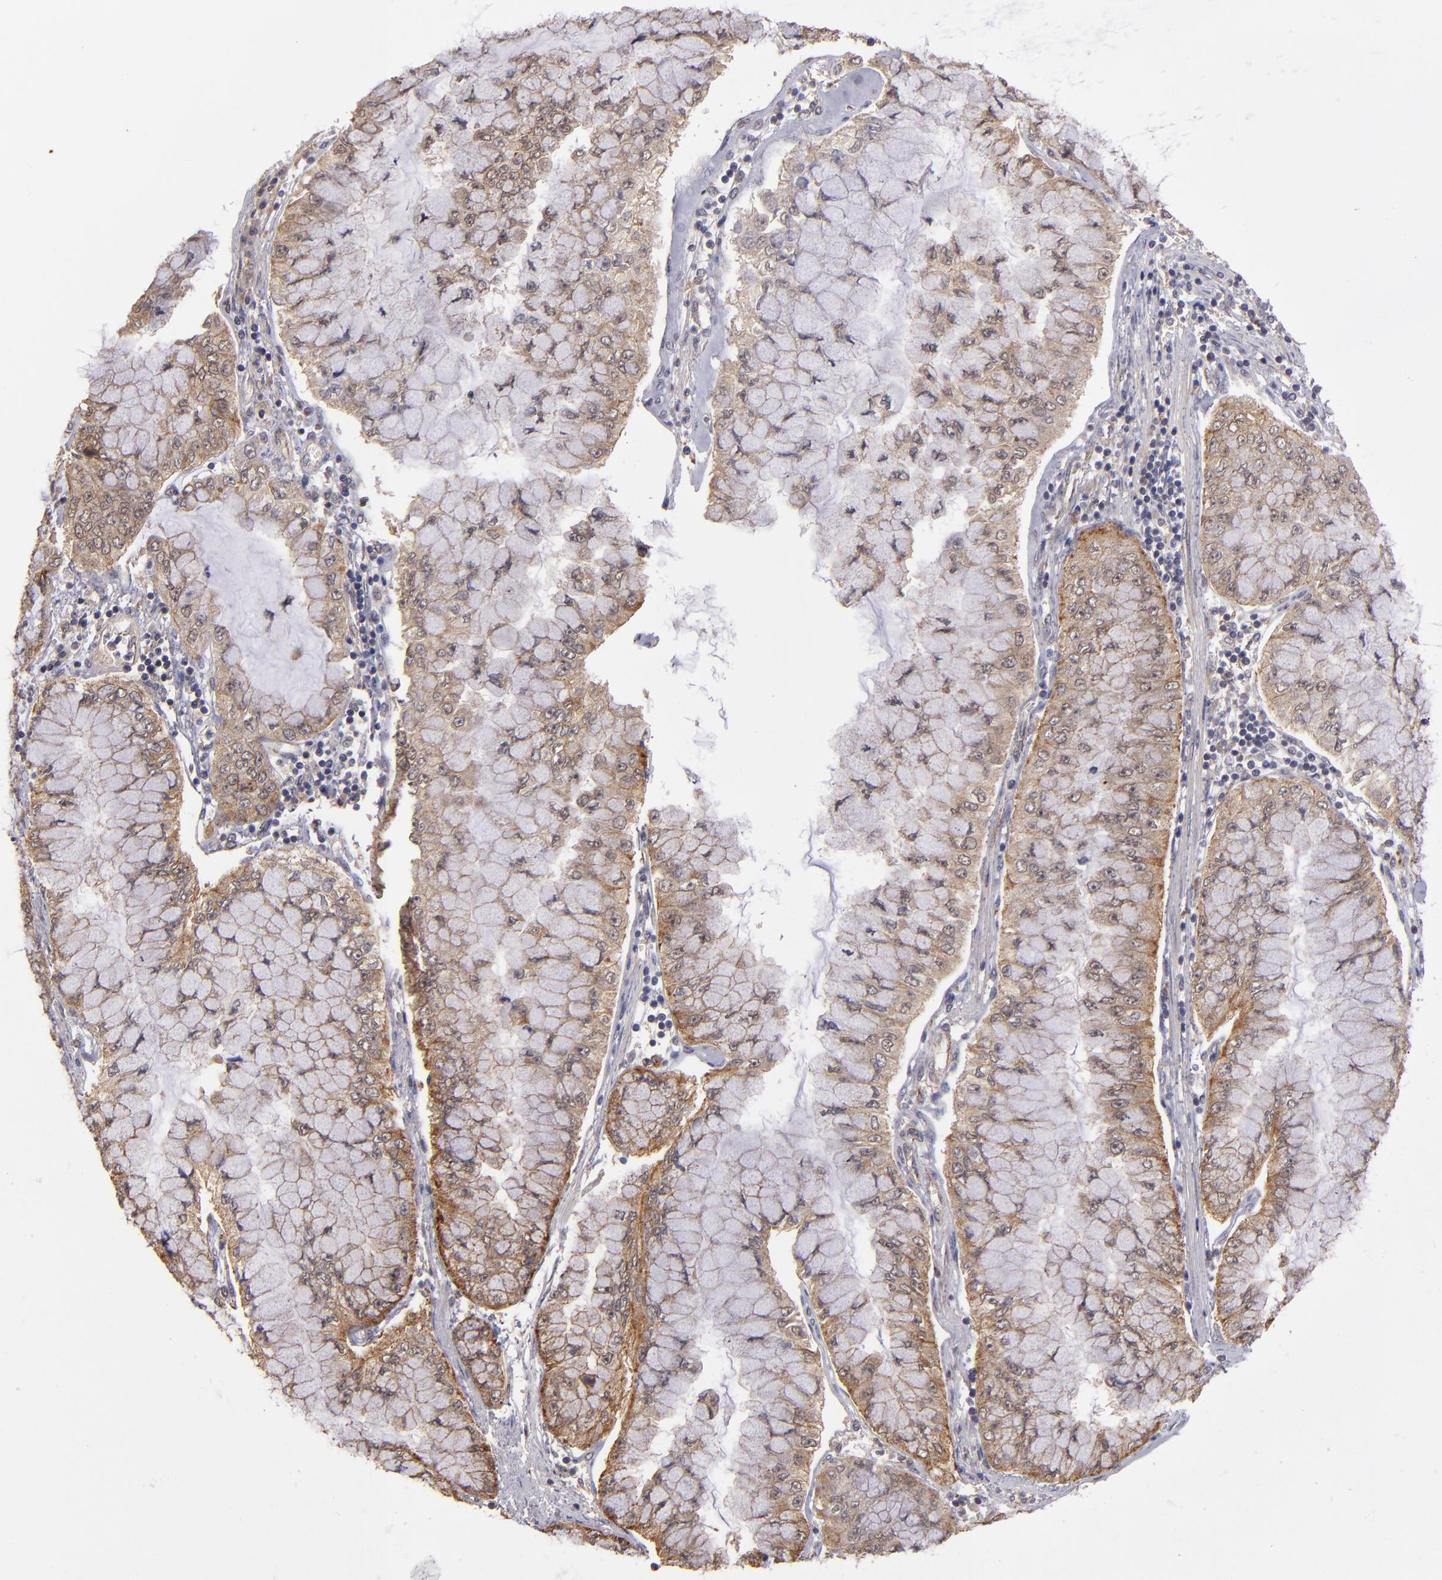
{"staining": {"intensity": "weak", "quantity": ">75%", "location": "cytoplasmic/membranous"}, "tissue": "liver cancer", "cell_type": "Tumor cells", "image_type": "cancer", "snomed": [{"axis": "morphology", "description": "Cholangiocarcinoma"}, {"axis": "topography", "description": "Liver"}], "caption": "This image reveals liver cancer stained with IHC to label a protein in brown. The cytoplasmic/membranous of tumor cells show weak positivity for the protein. Nuclei are counter-stained blue.", "gene": "SIPA1L1", "patient": {"sex": "female", "age": 79}}